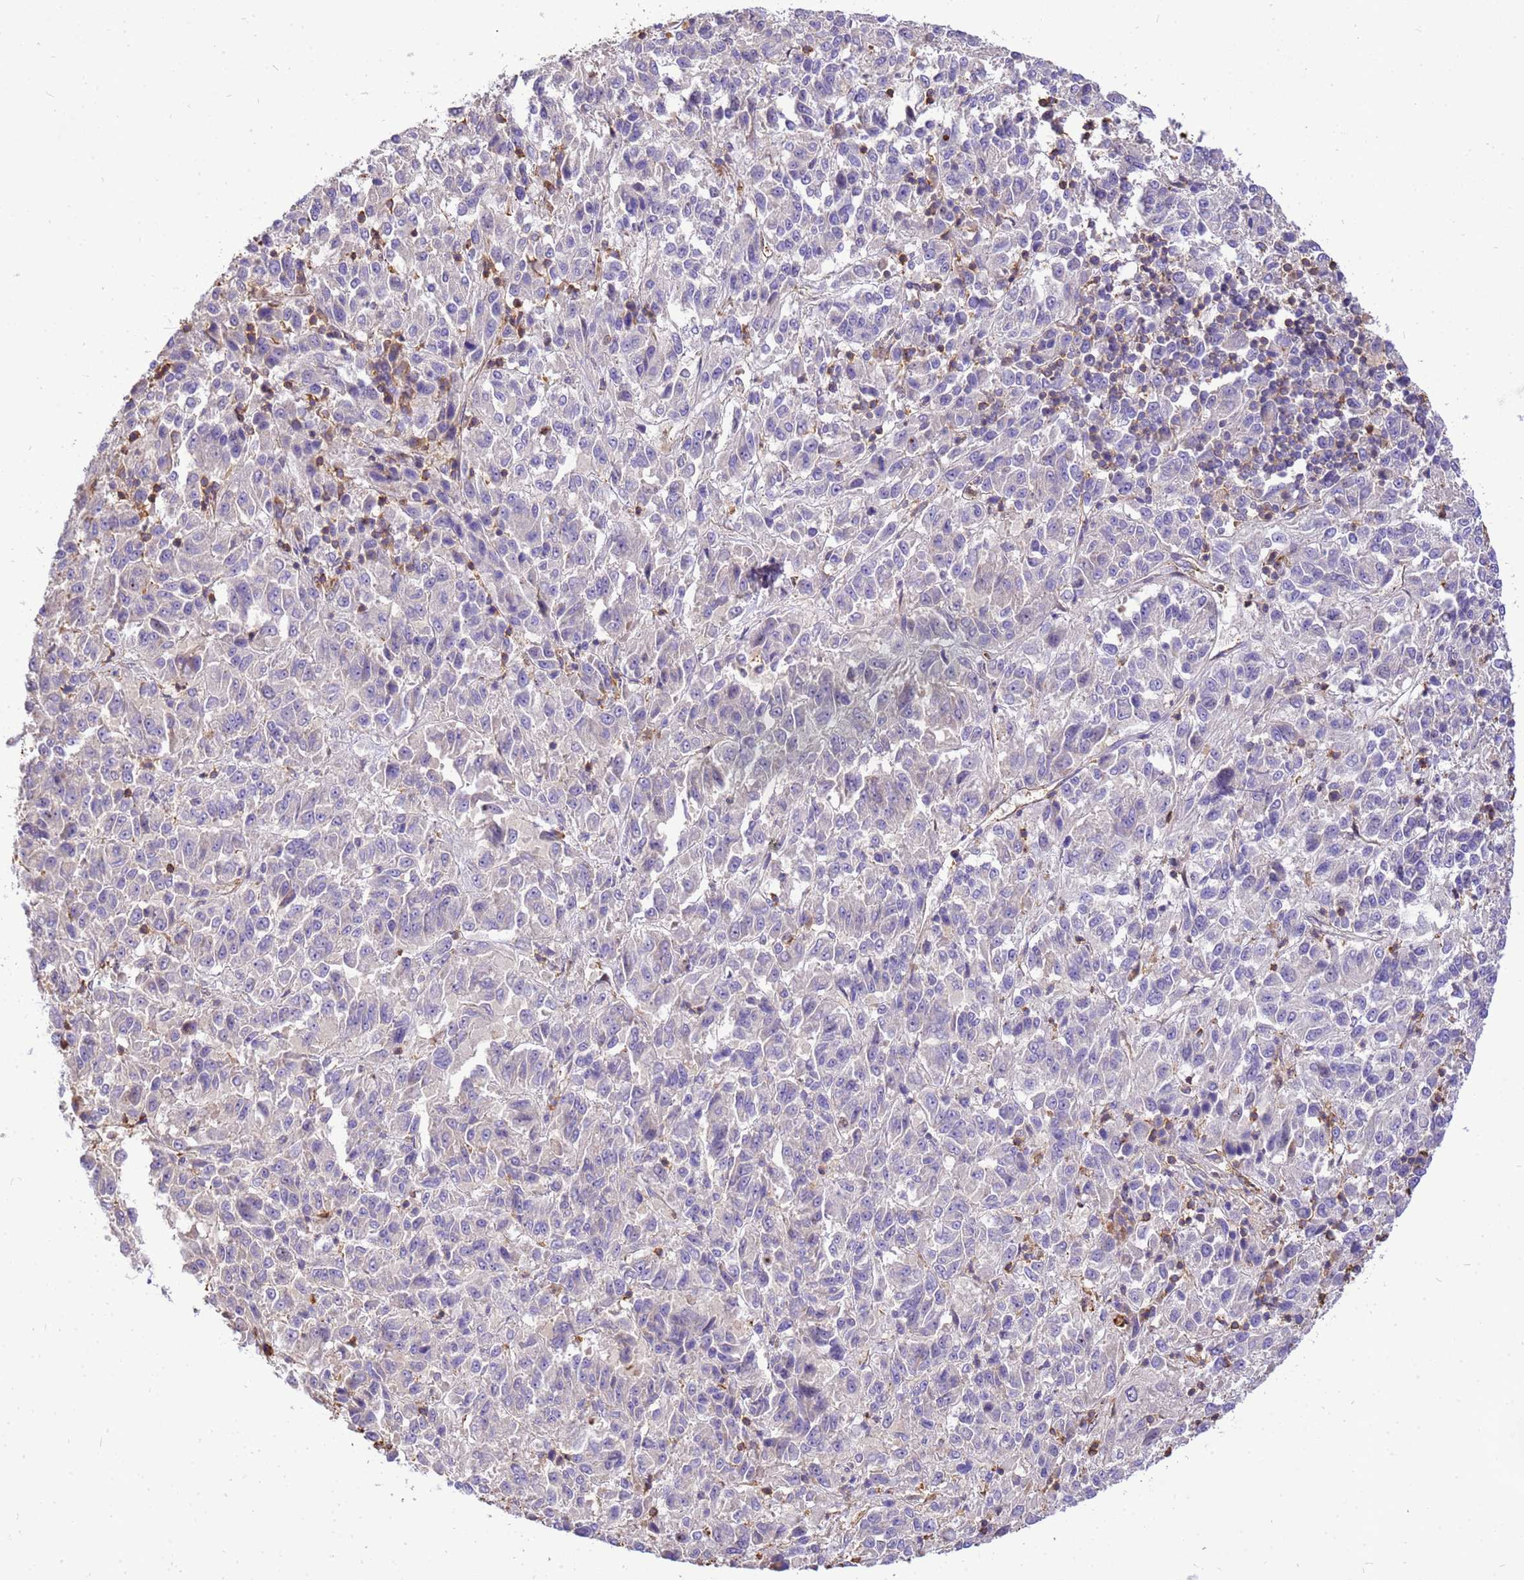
{"staining": {"intensity": "negative", "quantity": "none", "location": "none"}, "tissue": "melanoma", "cell_type": "Tumor cells", "image_type": "cancer", "snomed": [{"axis": "morphology", "description": "Malignant melanoma, Metastatic site"}, {"axis": "topography", "description": "Lung"}], "caption": "Tumor cells are negative for protein expression in human melanoma.", "gene": "WDR64", "patient": {"sex": "male", "age": 64}}